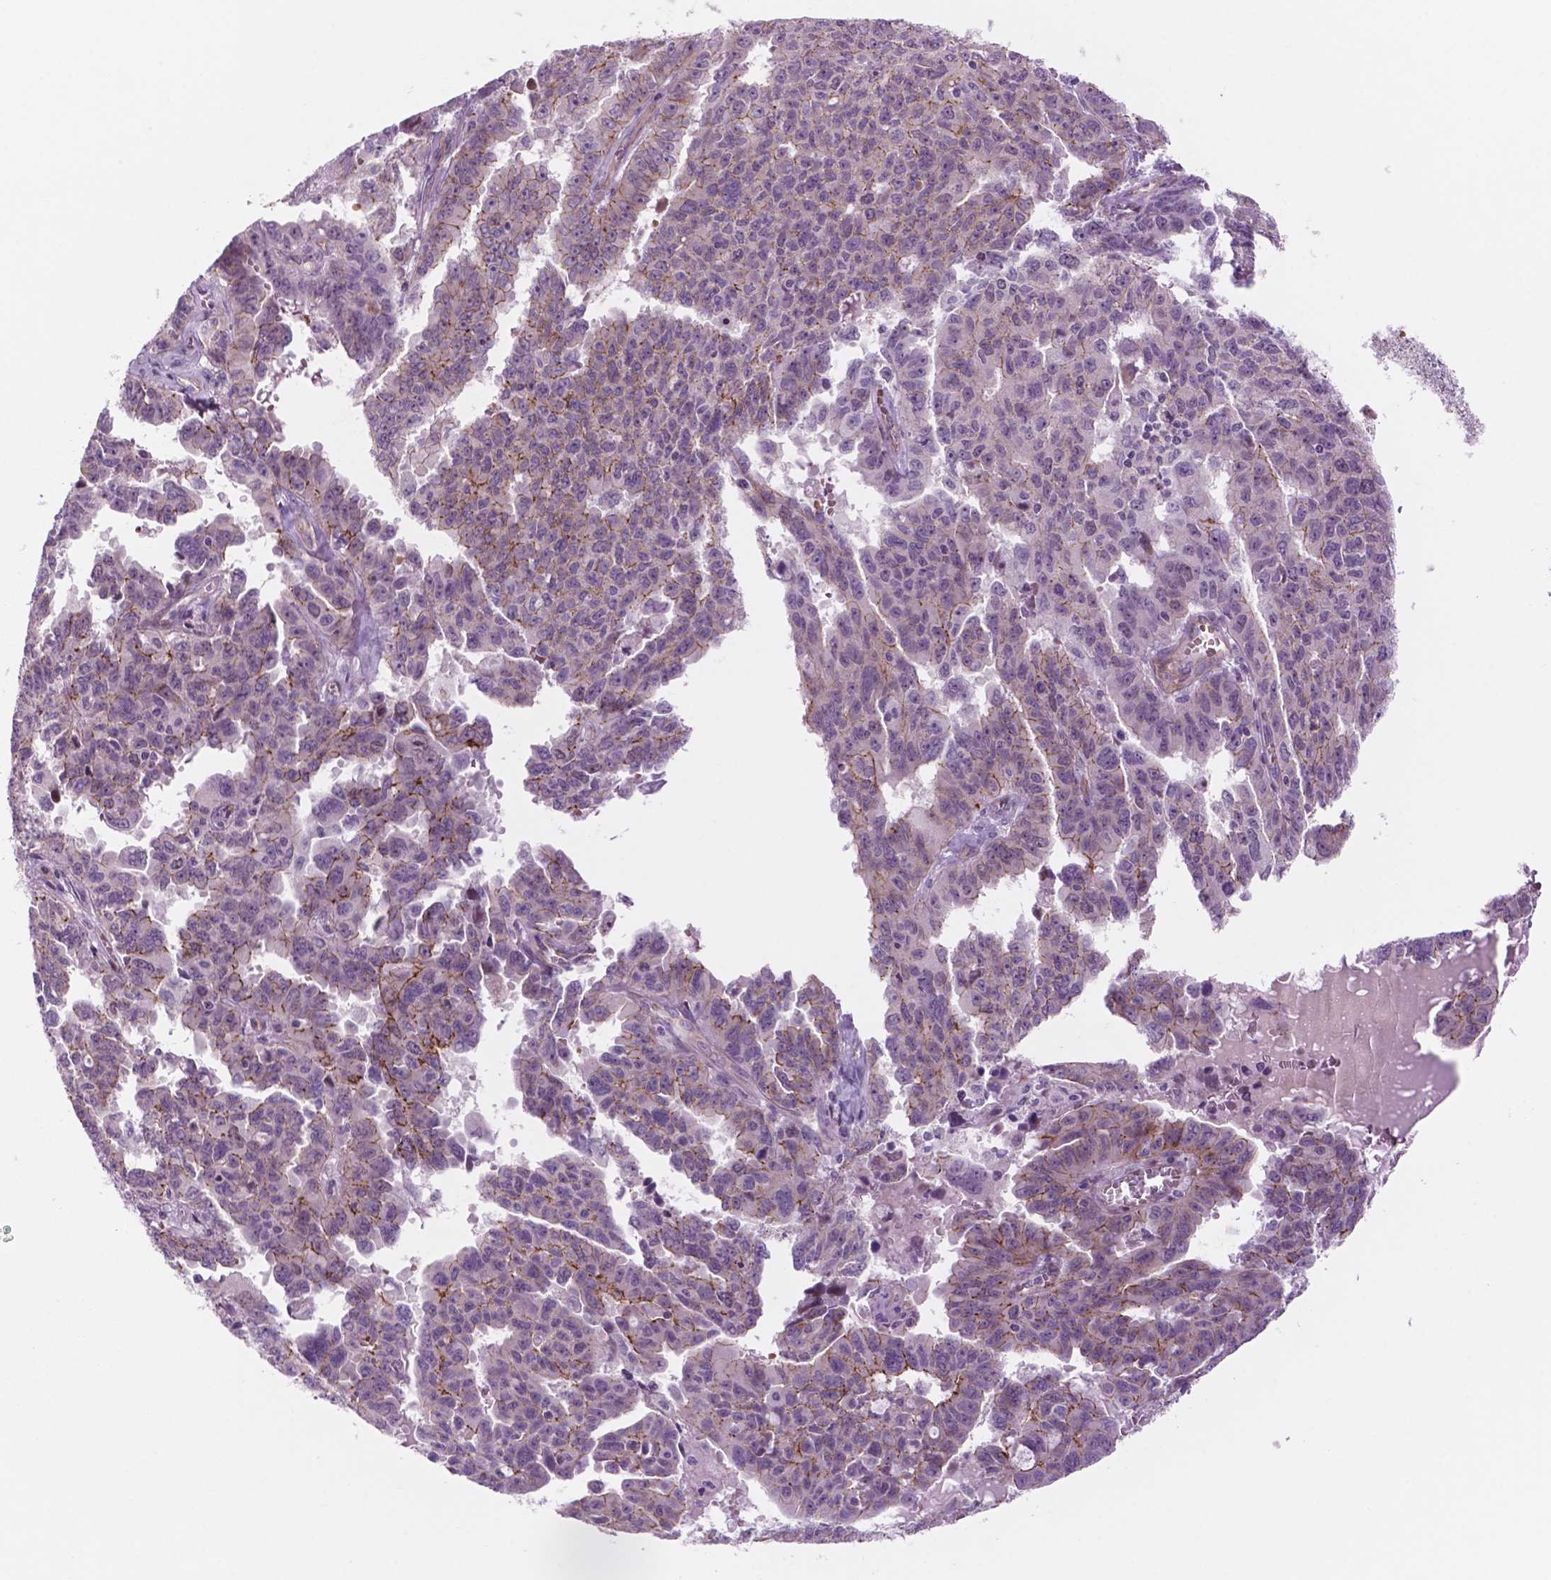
{"staining": {"intensity": "moderate", "quantity": "<25%", "location": "cytoplasmic/membranous"}, "tissue": "ovarian cancer", "cell_type": "Tumor cells", "image_type": "cancer", "snomed": [{"axis": "morphology", "description": "Adenocarcinoma, NOS"}, {"axis": "morphology", "description": "Carcinoma, endometroid"}, {"axis": "topography", "description": "Ovary"}], "caption": "Ovarian cancer stained with a brown dye displays moderate cytoplasmic/membranous positive staining in about <25% of tumor cells.", "gene": "RND3", "patient": {"sex": "female", "age": 72}}